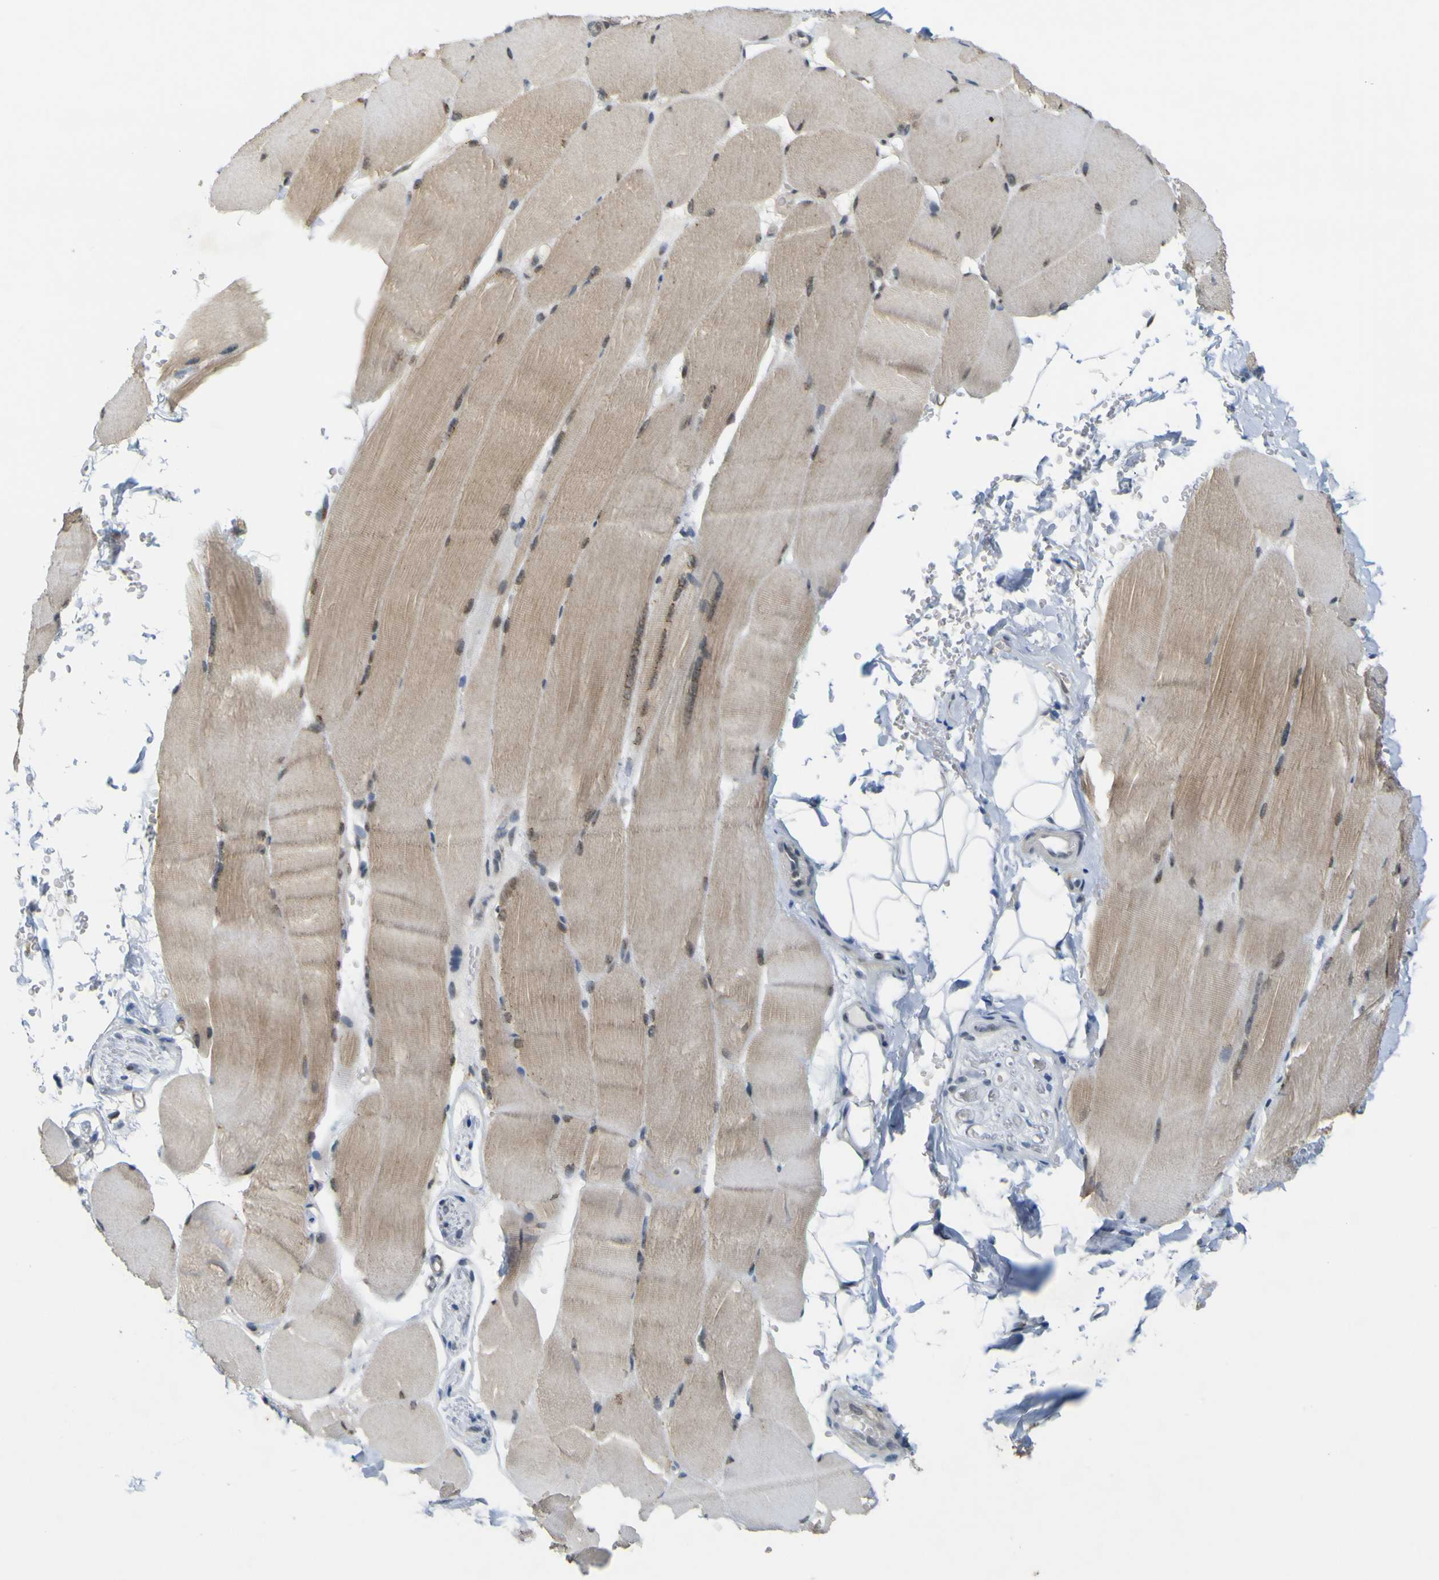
{"staining": {"intensity": "weak", "quantity": "<25%", "location": "cytoplasmic/membranous"}, "tissue": "skeletal muscle", "cell_type": "Myocytes", "image_type": "normal", "snomed": [{"axis": "morphology", "description": "Normal tissue, NOS"}, {"axis": "topography", "description": "Skin"}, {"axis": "topography", "description": "Skeletal muscle"}], "caption": "The micrograph shows no staining of myocytes in normal skeletal muscle. (DAB (3,3'-diaminobenzidine) IHC, high magnification).", "gene": "IGF2R", "patient": {"sex": "male", "age": 83}}